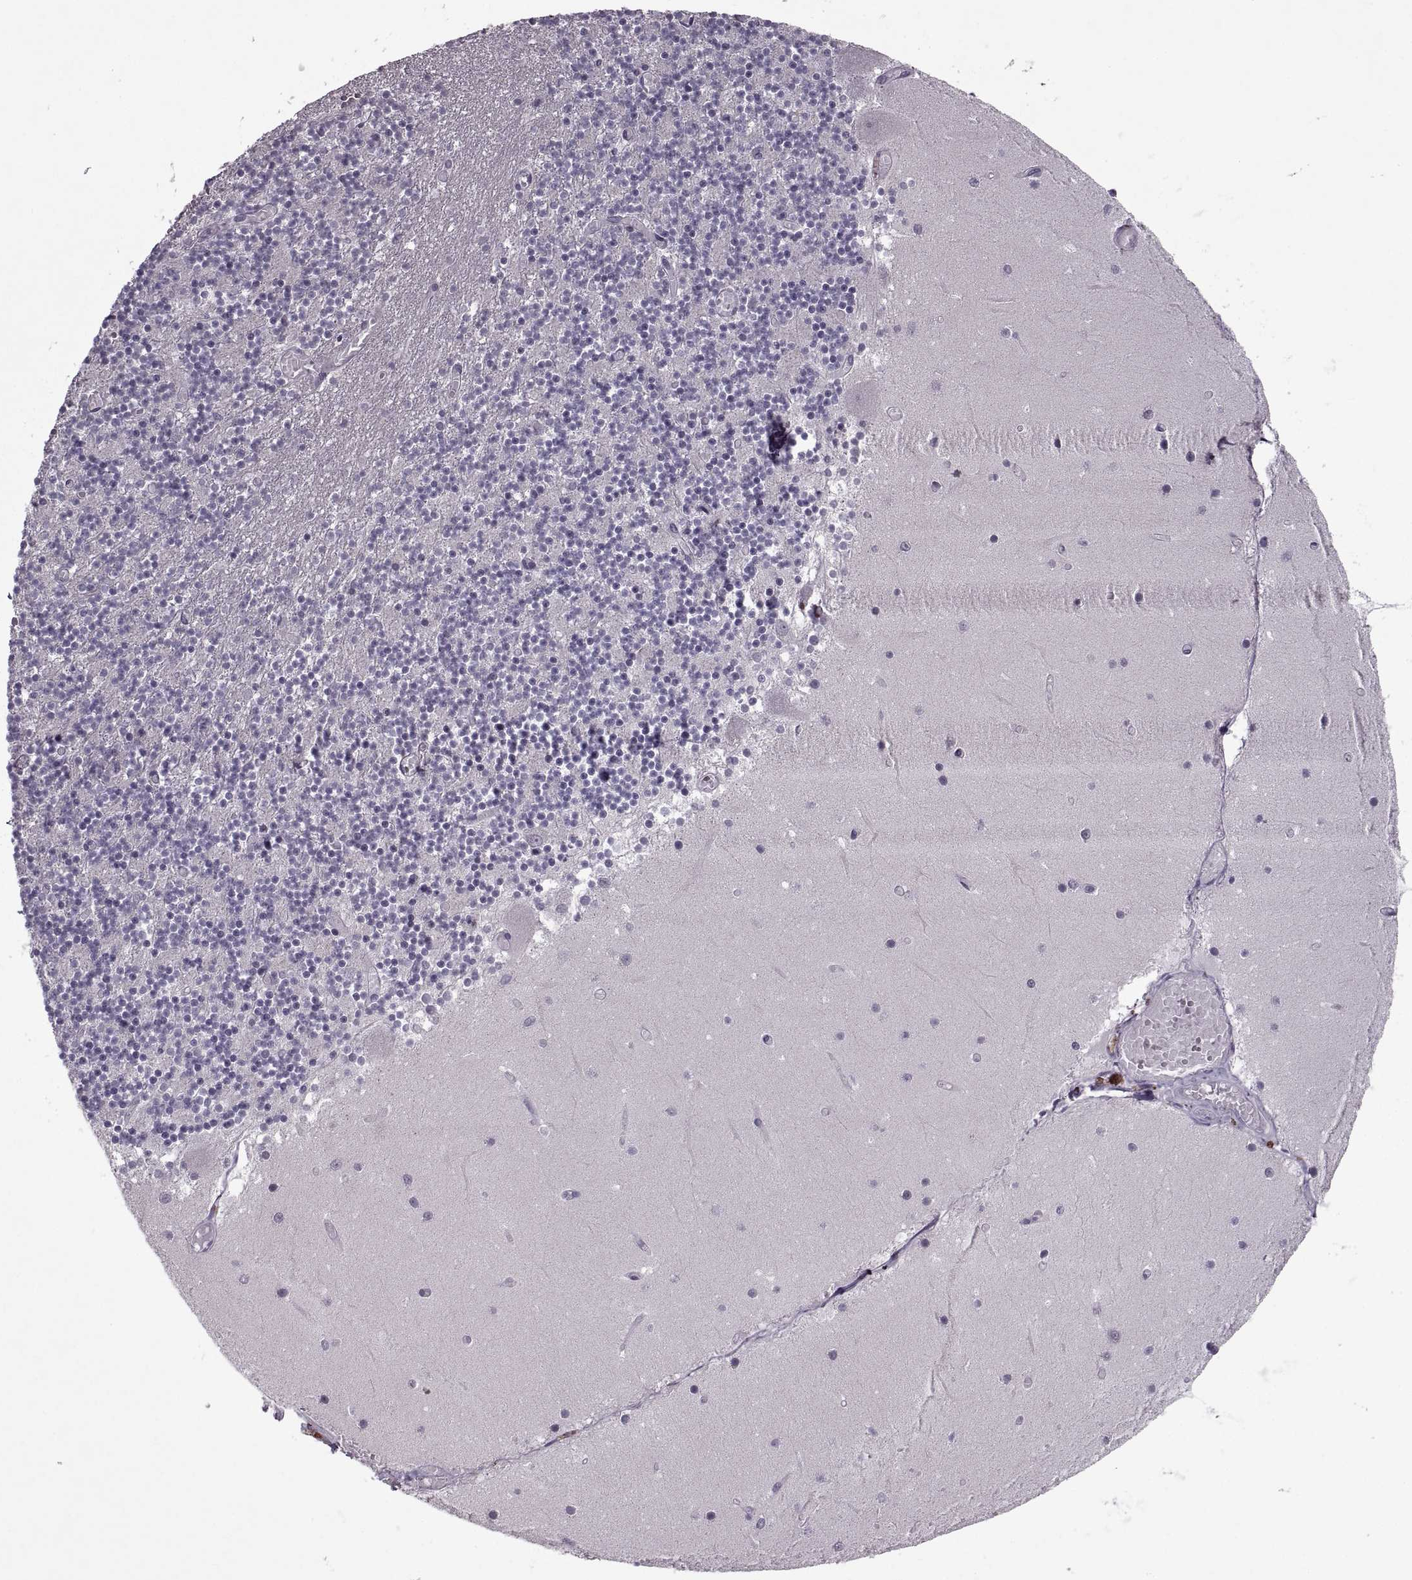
{"staining": {"intensity": "negative", "quantity": "none", "location": "none"}, "tissue": "cerebellum", "cell_type": "Cells in granular layer", "image_type": "normal", "snomed": [{"axis": "morphology", "description": "Normal tissue, NOS"}, {"axis": "topography", "description": "Cerebellum"}], "caption": "Cells in granular layer show no significant staining in unremarkable cerebellum. The staining was performed using DAB (3,3'-diaminobenzidine) to visualize the protein expression in brown, while the nuclei were stained in blue with hematoxylin (Magnification: 20x).", "gene": "MGAT4D", "patient": {"sex": "female", "age": 28}}